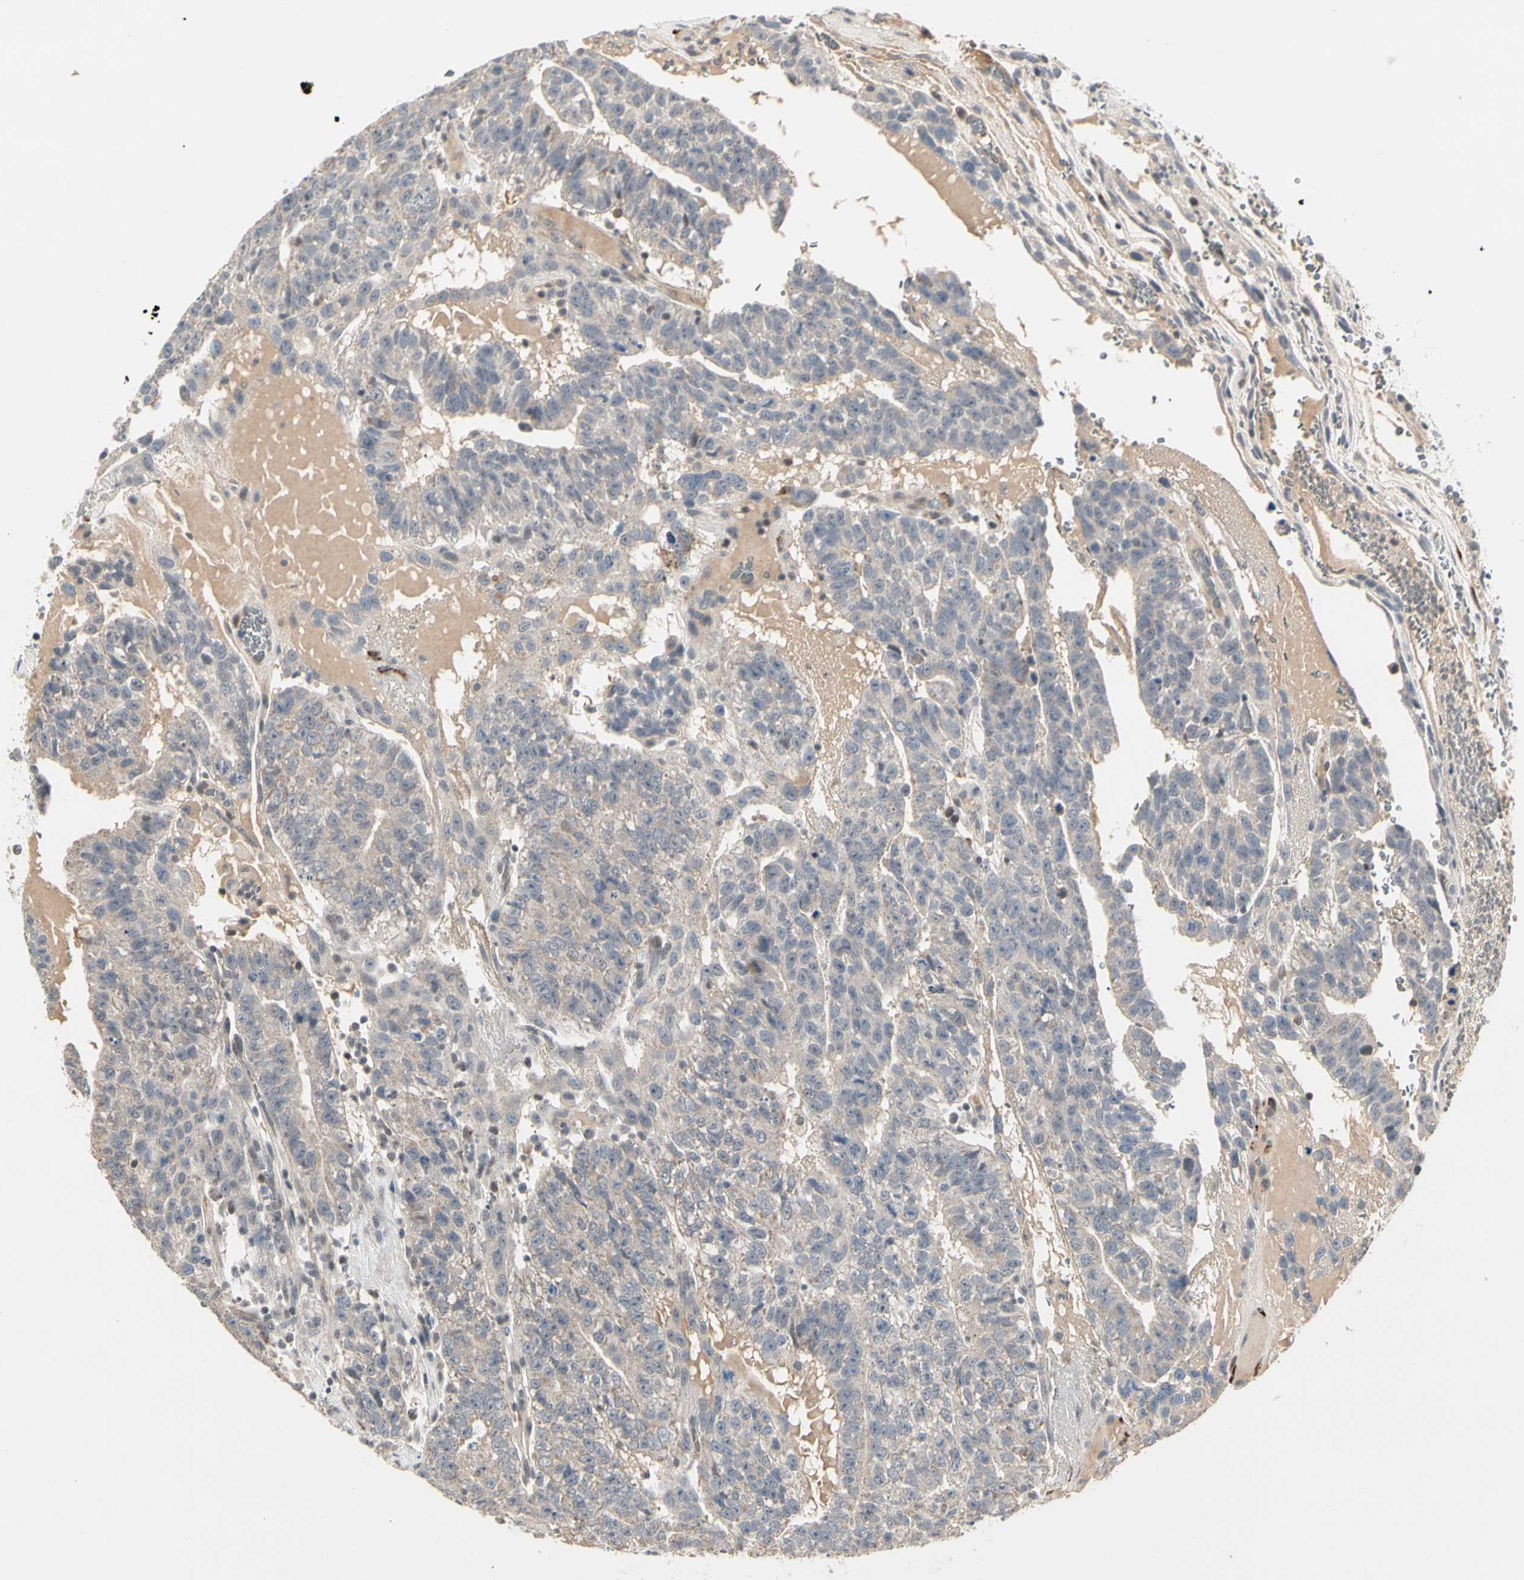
{"staining": {"intensity": "weak", "quantity": "<25%", "location": "cytoplasmic/membranous"}, "tissue": "testis cancer", "cell_type": "Tumor cells", "image_type": "cancer", "snomed": [{"axis": "morphology", "description": "Seminoma, NOS"}, {"axis": "morphology", "description": "Carcinoma, Embryonal, NOS"}, {"axis": "topography", "description": "Testis"}], "caption": "This is a histopathology image of IHC staining of testis cancer (embryonal carcinoma), which shows no expression in tumor cells.", "gene": "GREM1", "patient": {"sex": "male", "age": 52}}